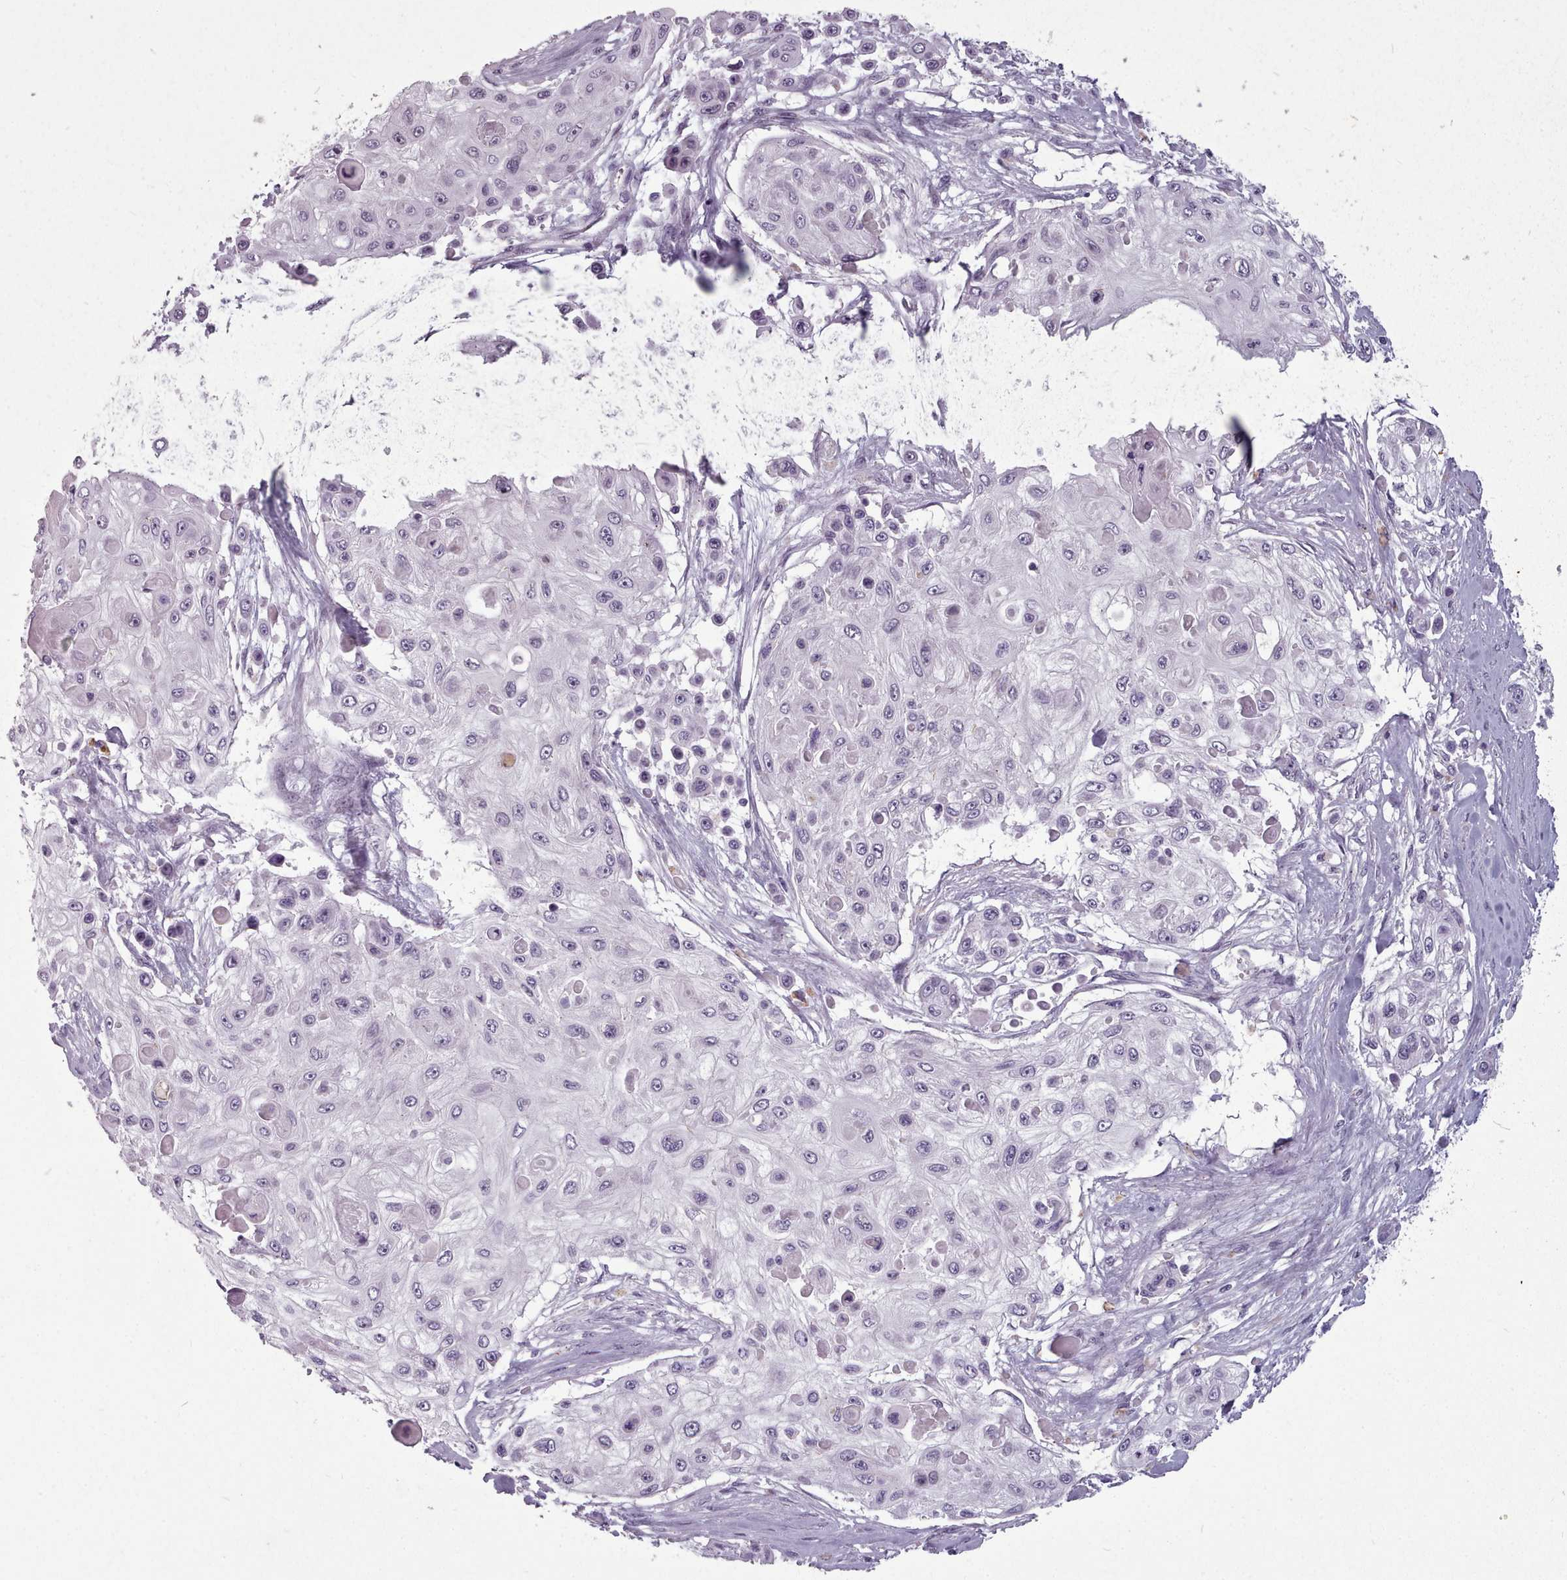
{"staining": {"intensity": "negative", "quantity": "none", "location": "none"}, "tissue": "skin cancer", "cell_type": "Tumor cells", "image_type": "cancer", "snomed": [{"axis": "morphology", "description": "Squamous cell carcinoma, NOS"}, {"axis": "topography", "description": "Skin"}], "caption": "DAB immunohistochemical staining of skin cancer shows no significant positivity in tumor cells.", "gene": "PBX4", "patient": {"sex": "male", "age": 67}}